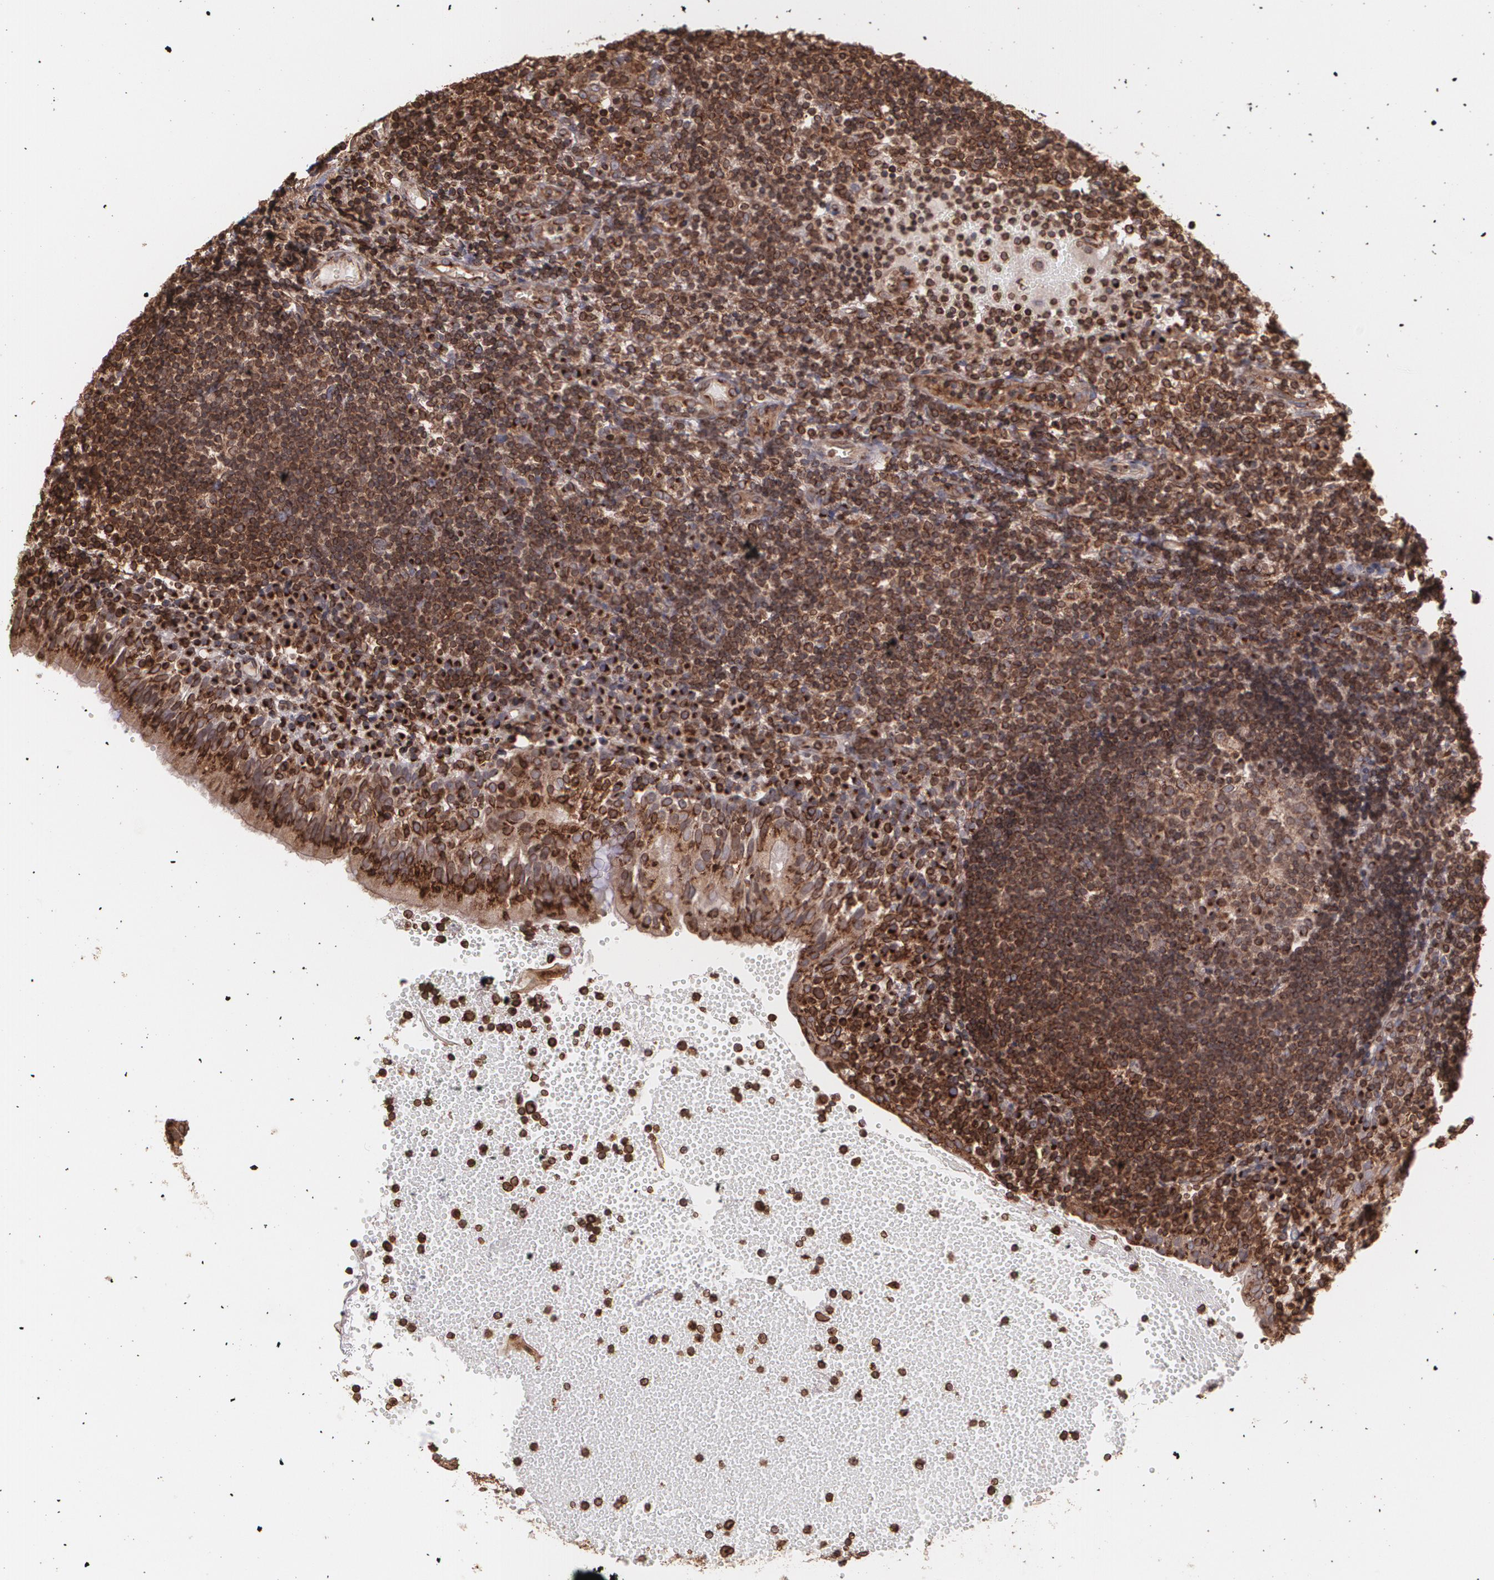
{"staining": {"intensity": "strong", "quantity": ">75%", "location": "cytoplasmic/membranous"}, "tissue": "tonsil", "cell_type": "Germinal center cells", "image_type": "normal", "snomed": [{"axis": "morphology", "description": "Normal tissue, NOS"}, {"axis": "topography", "description": "Tonsil"}], "caption": "Protein expression analysis of benign human tonsil reveals strong cytoplasmic/membranous positivity in about >75% of germinal center cells.", "gene": "TRIP11", "patient": {"sex": "female", "age": 40}}